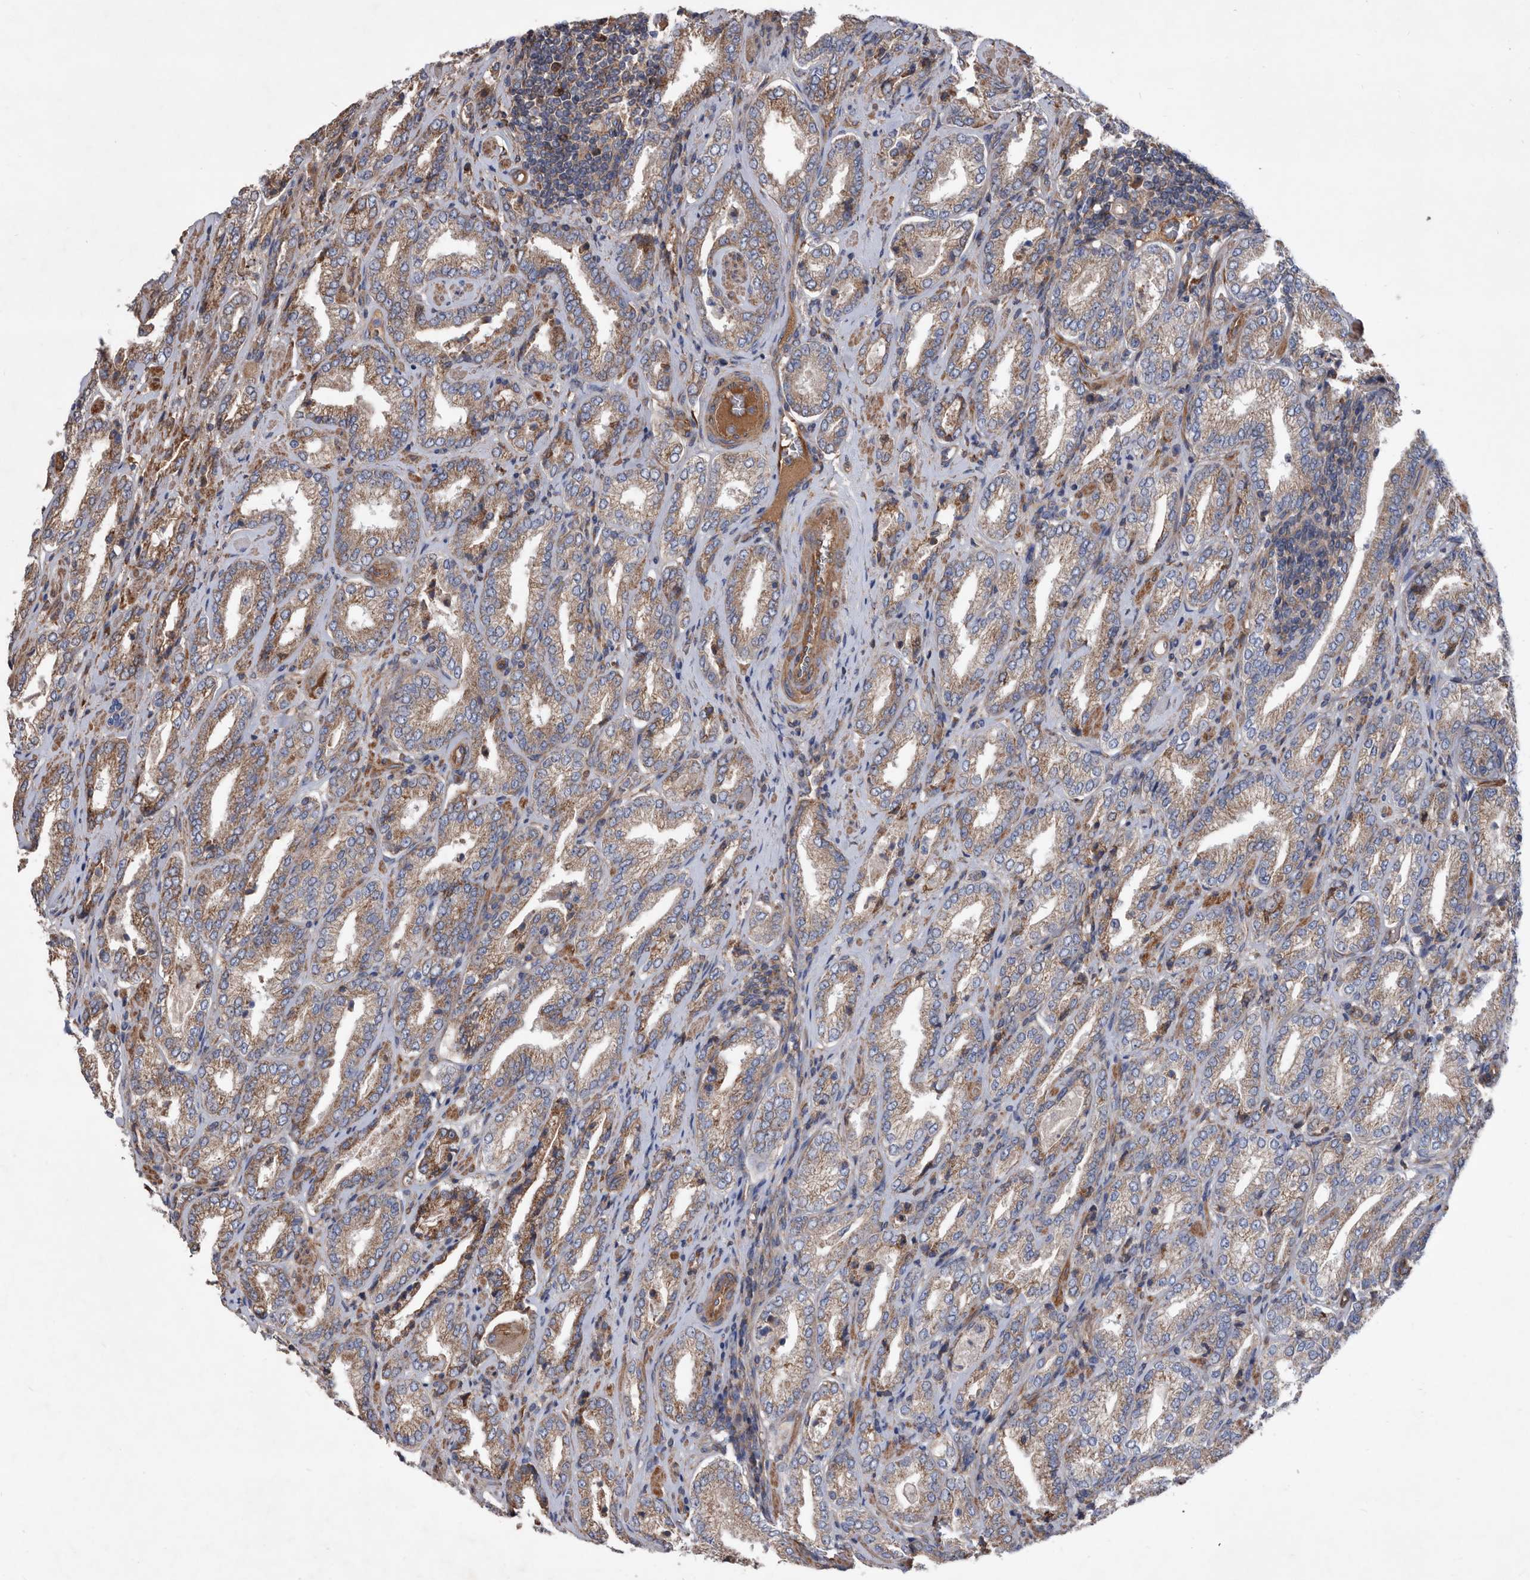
{"staining": {"intensity": "moderate", "quantity": "25%-75%", "location": "cytoplasmic/membranous"}, "tissue": "prostate cancer", "cell_type": "Tumor cells", "image_type": "cancer", "snomed": [{"axis": "morphology", "description": "Adenocarcinoma, Low grade"}, {"axis": "topography", "description": "Prostate"}], "caption": "Immunohistochemical staining of prostate low-grade adenocarcinoma shows moderate cytoplasmic/membranous protein positivity in approximately 25%-75% of tumor cells. Immunohistochemistry stains the protein in brown and the nuclei are stained blue.", "gene": "ATP13A3", "patient": {"sex": "male", "age": 62}}